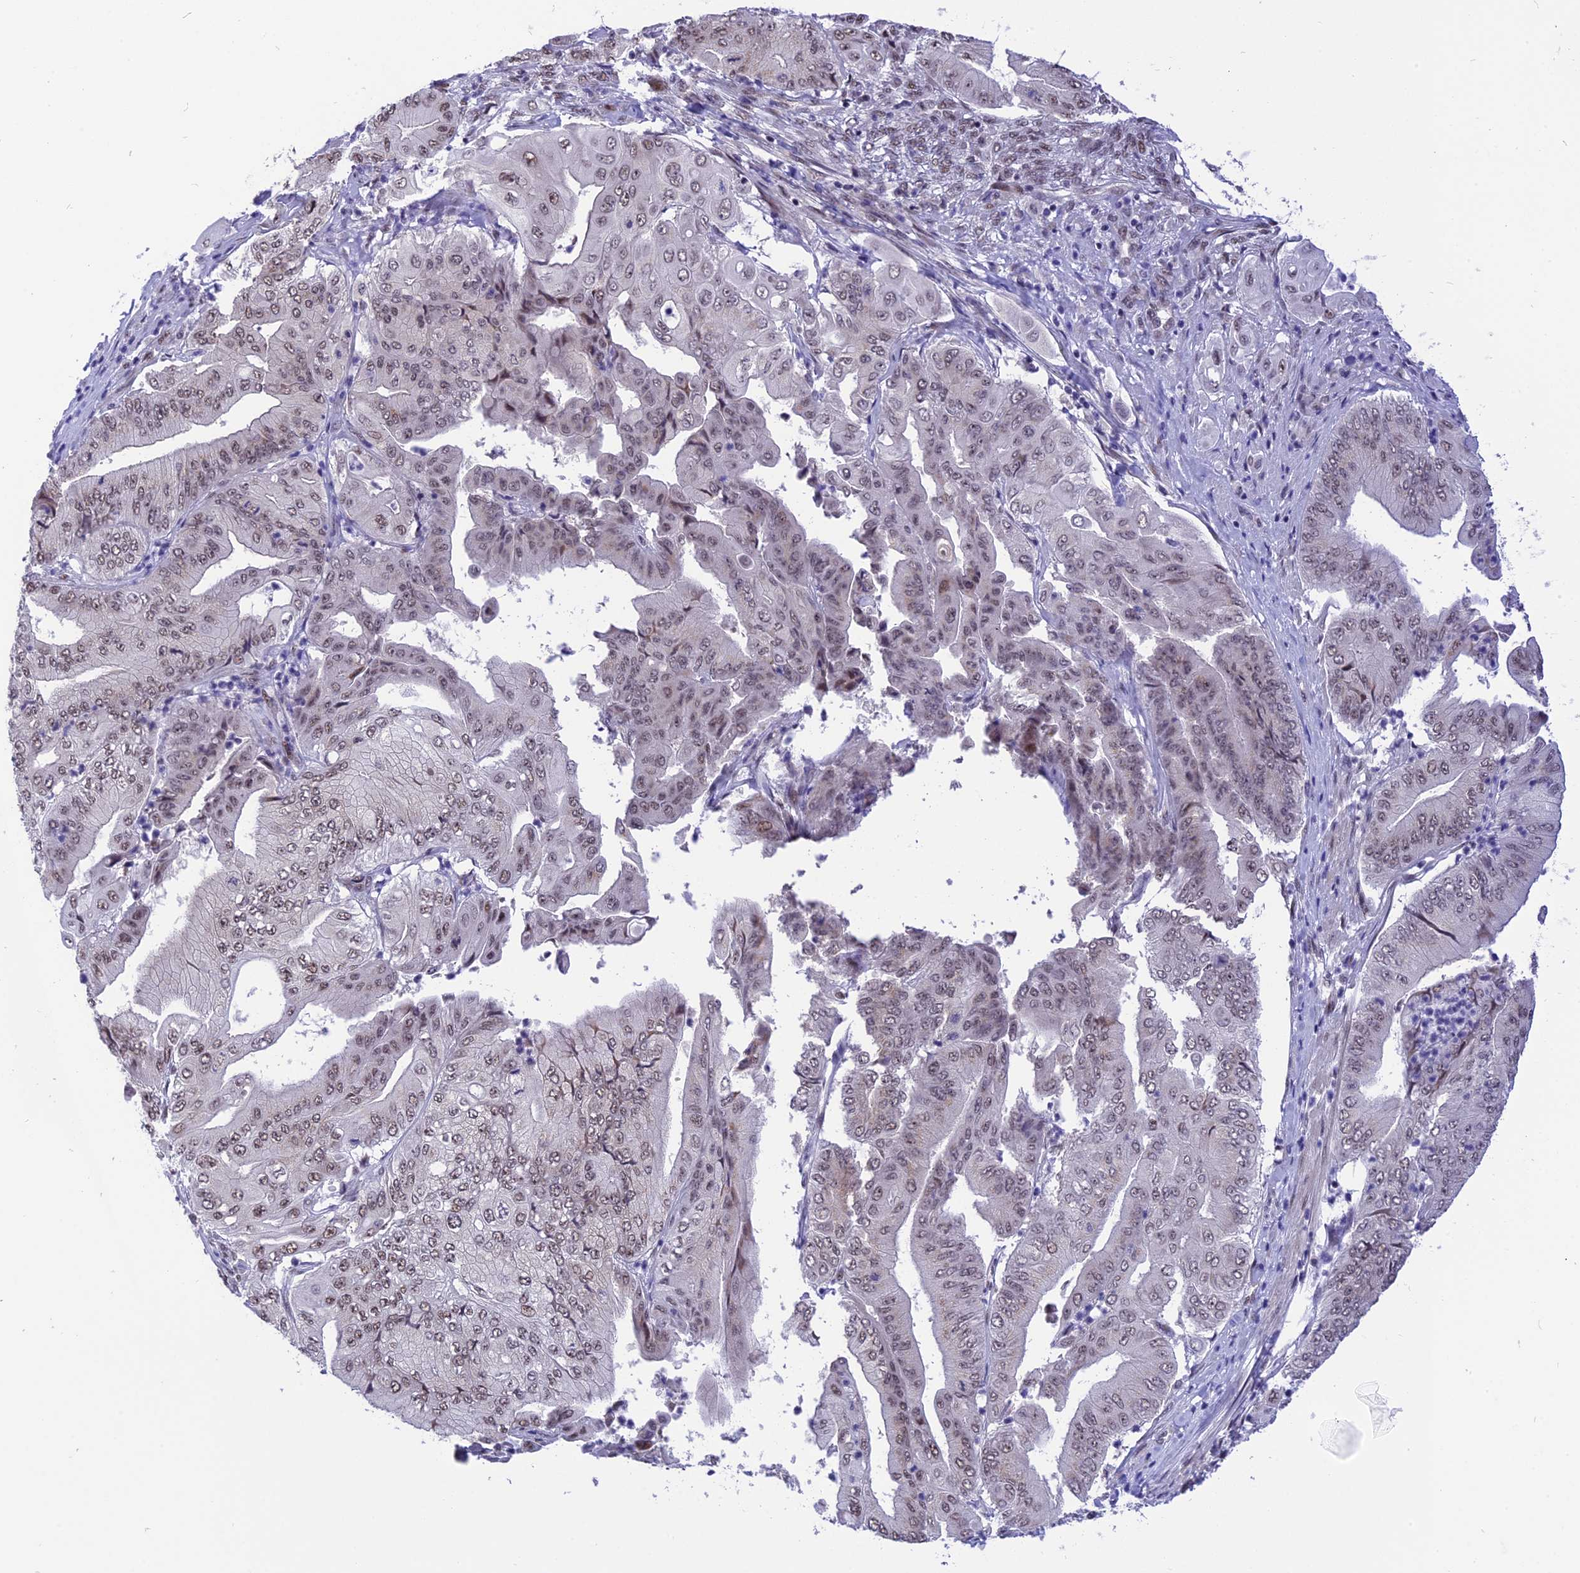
{"staining": {"intensity": "weak", "quantity": ">75%", "location": "nuclear"}, "tissue": "pancreatic cancer", "cell_type": "Tumor cells", "image_type": "cancer", "snomed": [{"axis": "morphology", "description": "Adenocarcinoma, NOS"}, {"axis": "topography", "description": "Pancreas"}], "caption": "Protein expression analysis of adenocarcinoma (pancreatic) displays weak nuclear staining in approximately >75% of tumor cells. The staining is performed using DAB (3,3'-diaminobenzidine) brown chromogen to label protein expression. The nuclei are counter-stained blue using hematoxylin.", "gene": "ZNF837", "patient": {"sex": "female", "age": 77}}